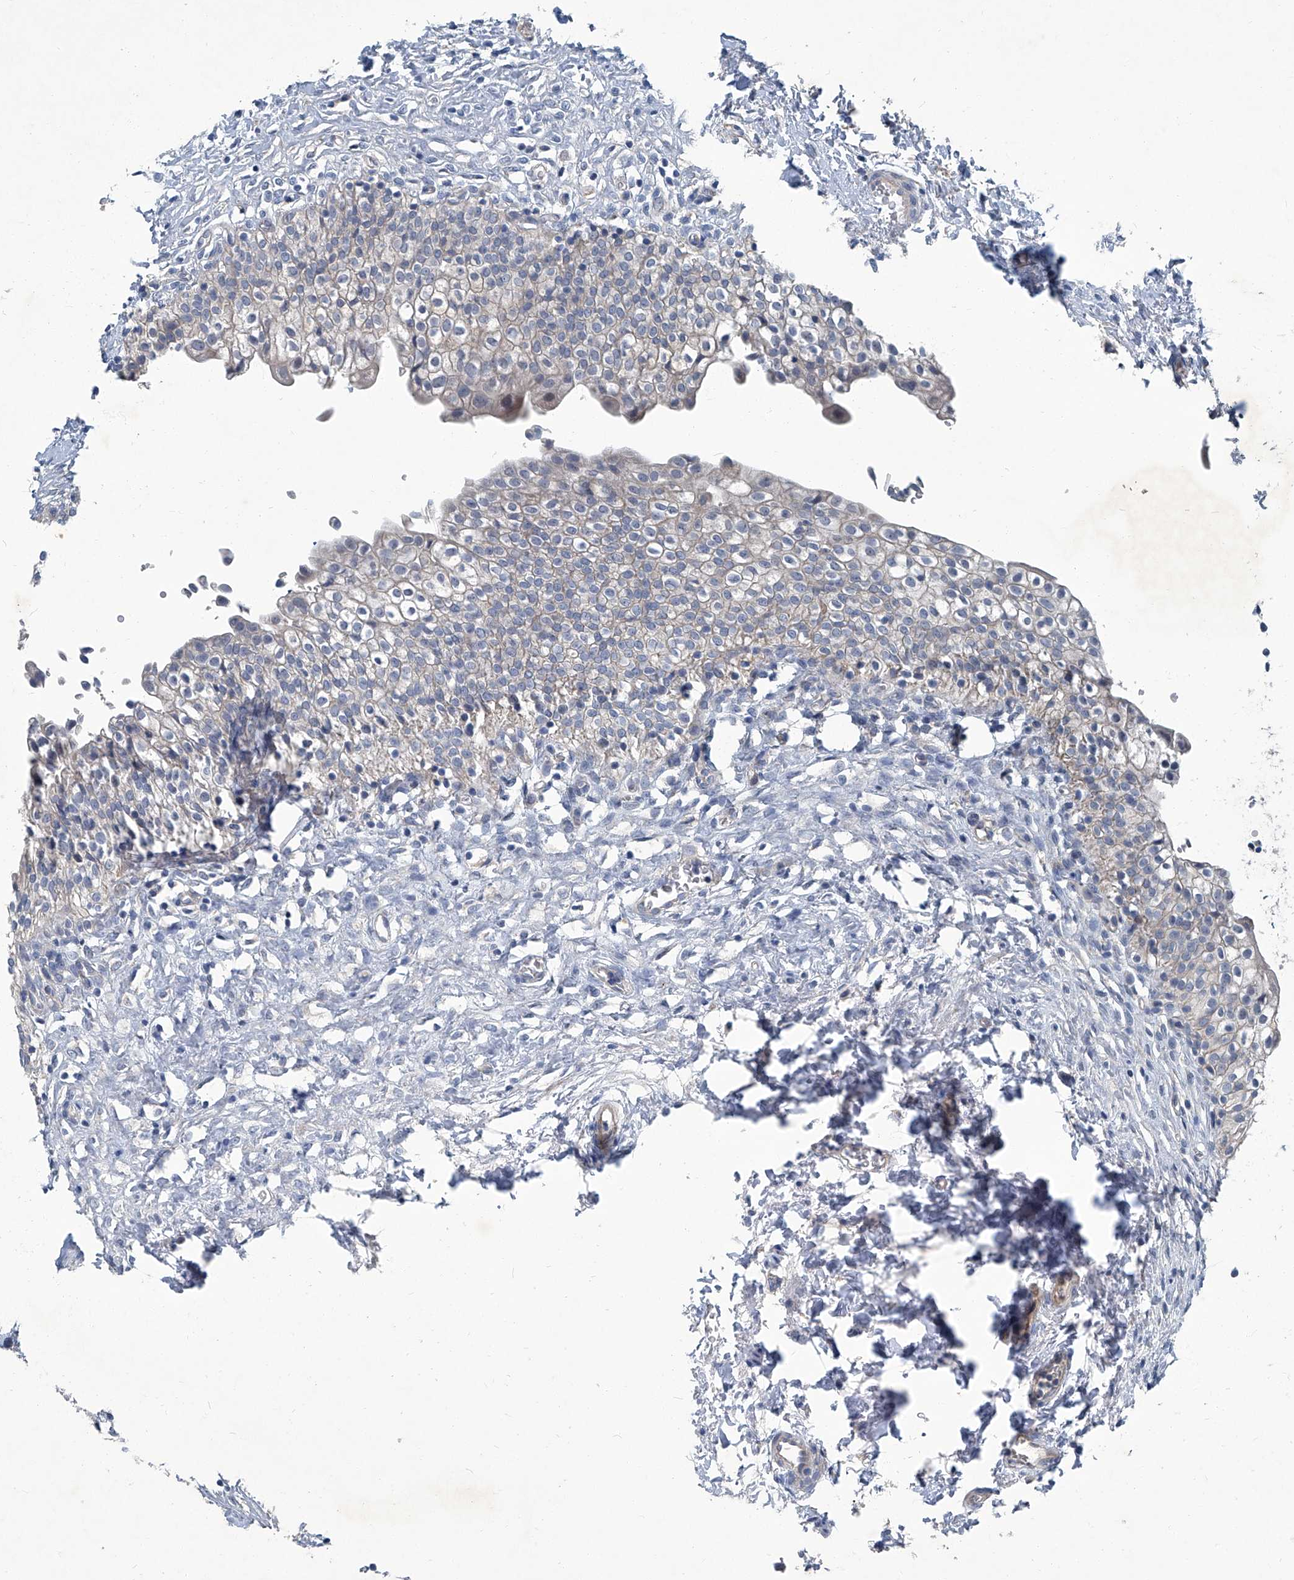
{"staining": {"intensity": "weak", "quantity": "<25%", "location": "cytoplasmic/membranous"}, "tissue": "urinary bladder", "cell_type": "Urothelial cells", "image_type": "normal", "snomed": [{"axis": "morphology", "description": "Normal tissue, NOS"}, {"axis": "topography", "description": "Urinary bladder"}], "caption": "High power microscopy micrograph of an IHC image of unremarkable urinary bladder, revealing no significant positivity in urothelial cells.", "gene": "SLC26A11", "patient": {"sex": "male", "age": 55}}